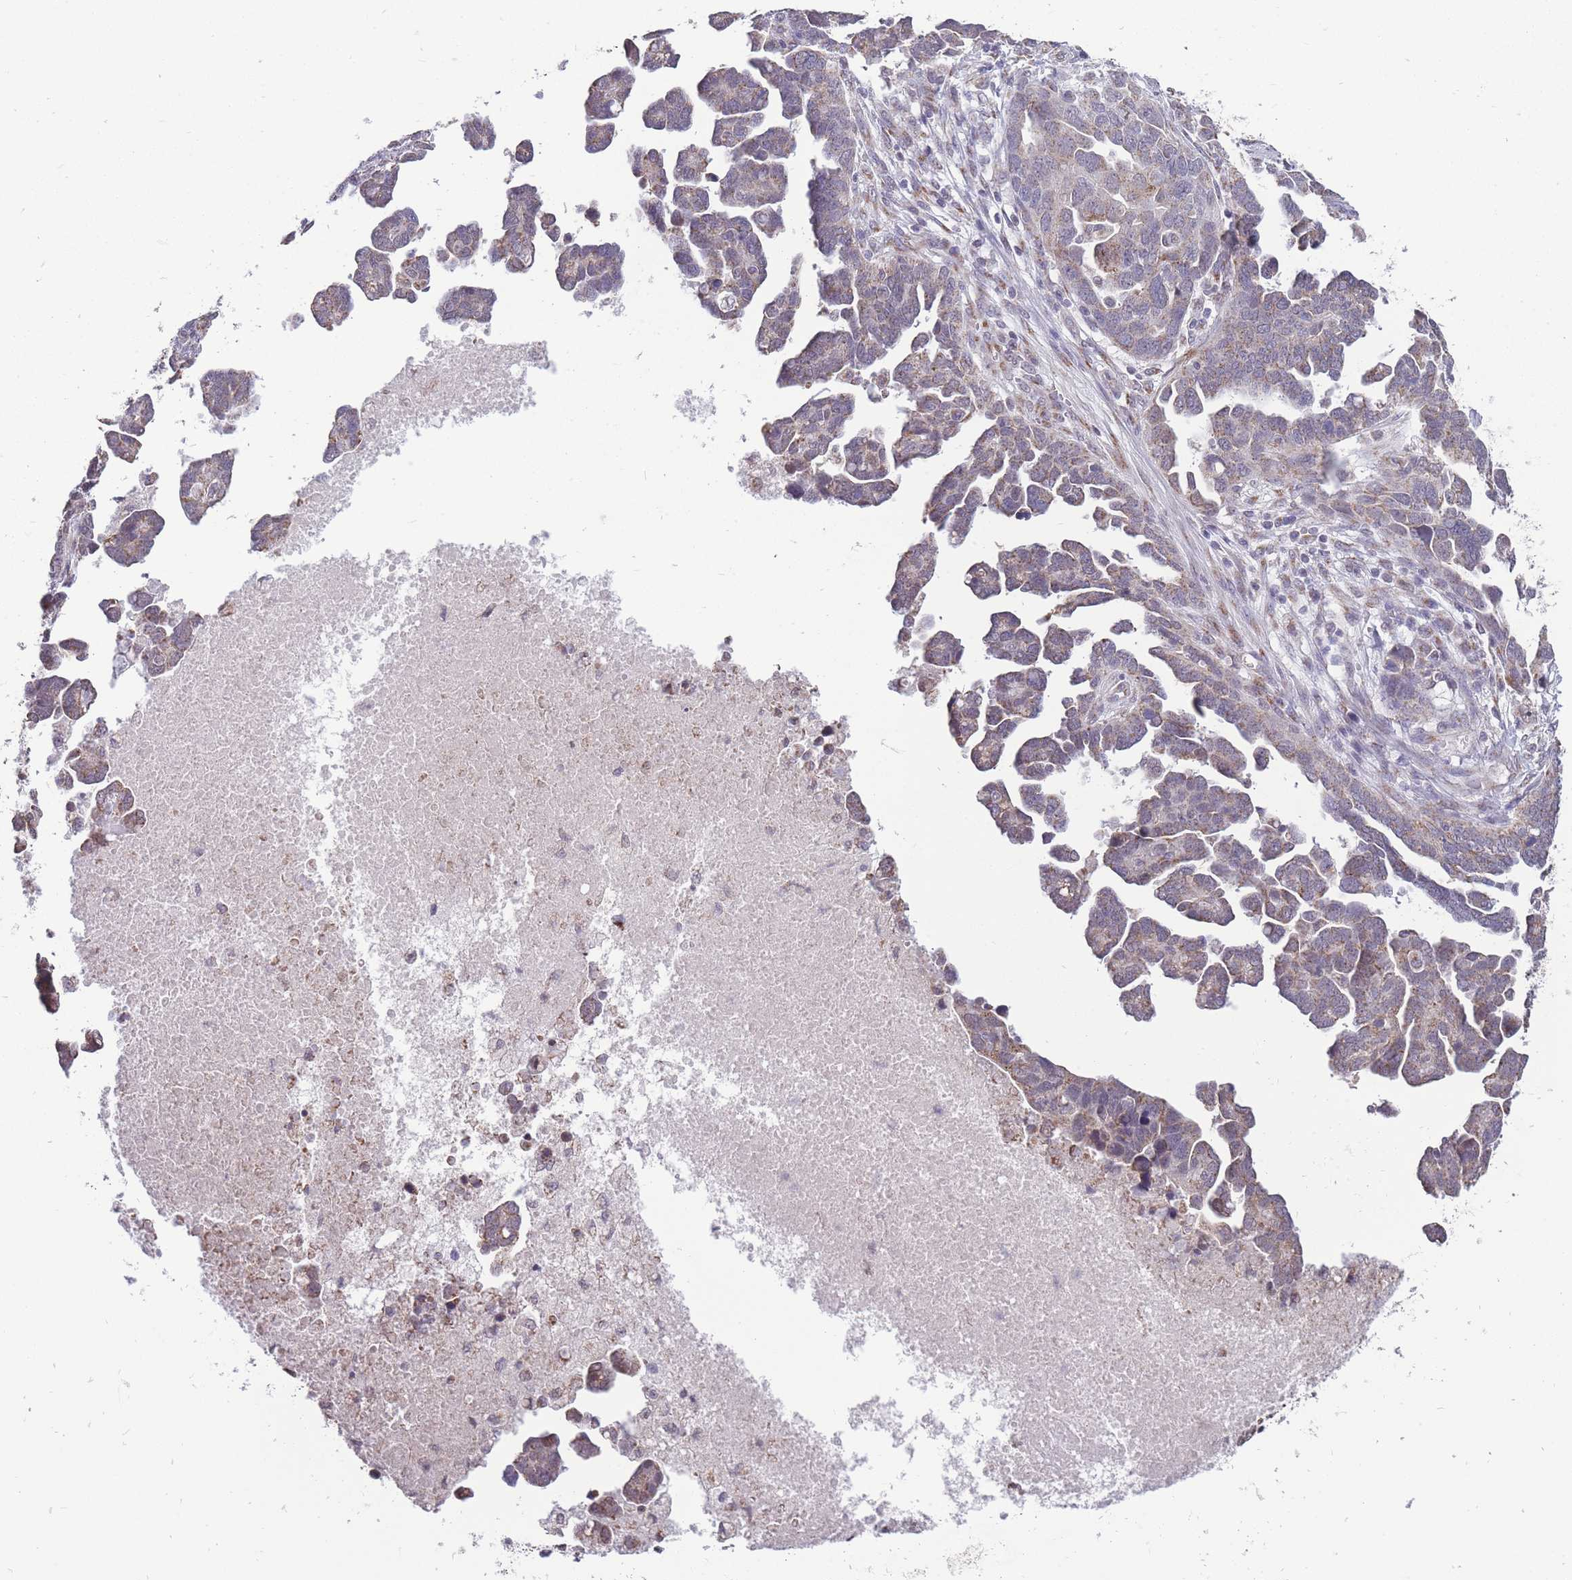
{"staining": {"intensity": "weak", "quantity": "<25%", "location": "cytoplasmic/membranous"}, "tissue": "ovarian cancer", "cell_type": "Tumor cells", "image_type": "cancer", "snomed": [{"axis": "morphology", "description": "Cystadenocarcinoma, serous, NOS"}, {"axis": "topography", "description": "Ovary"}], "caption": "A high-resolution image shows IHC staining of ovarian cancer (serous cystadenocarcinoma), which reveals no significant staining in tumor cells.", "gene": "NELL1", "patient": {"sex": "female", "age": 54}}